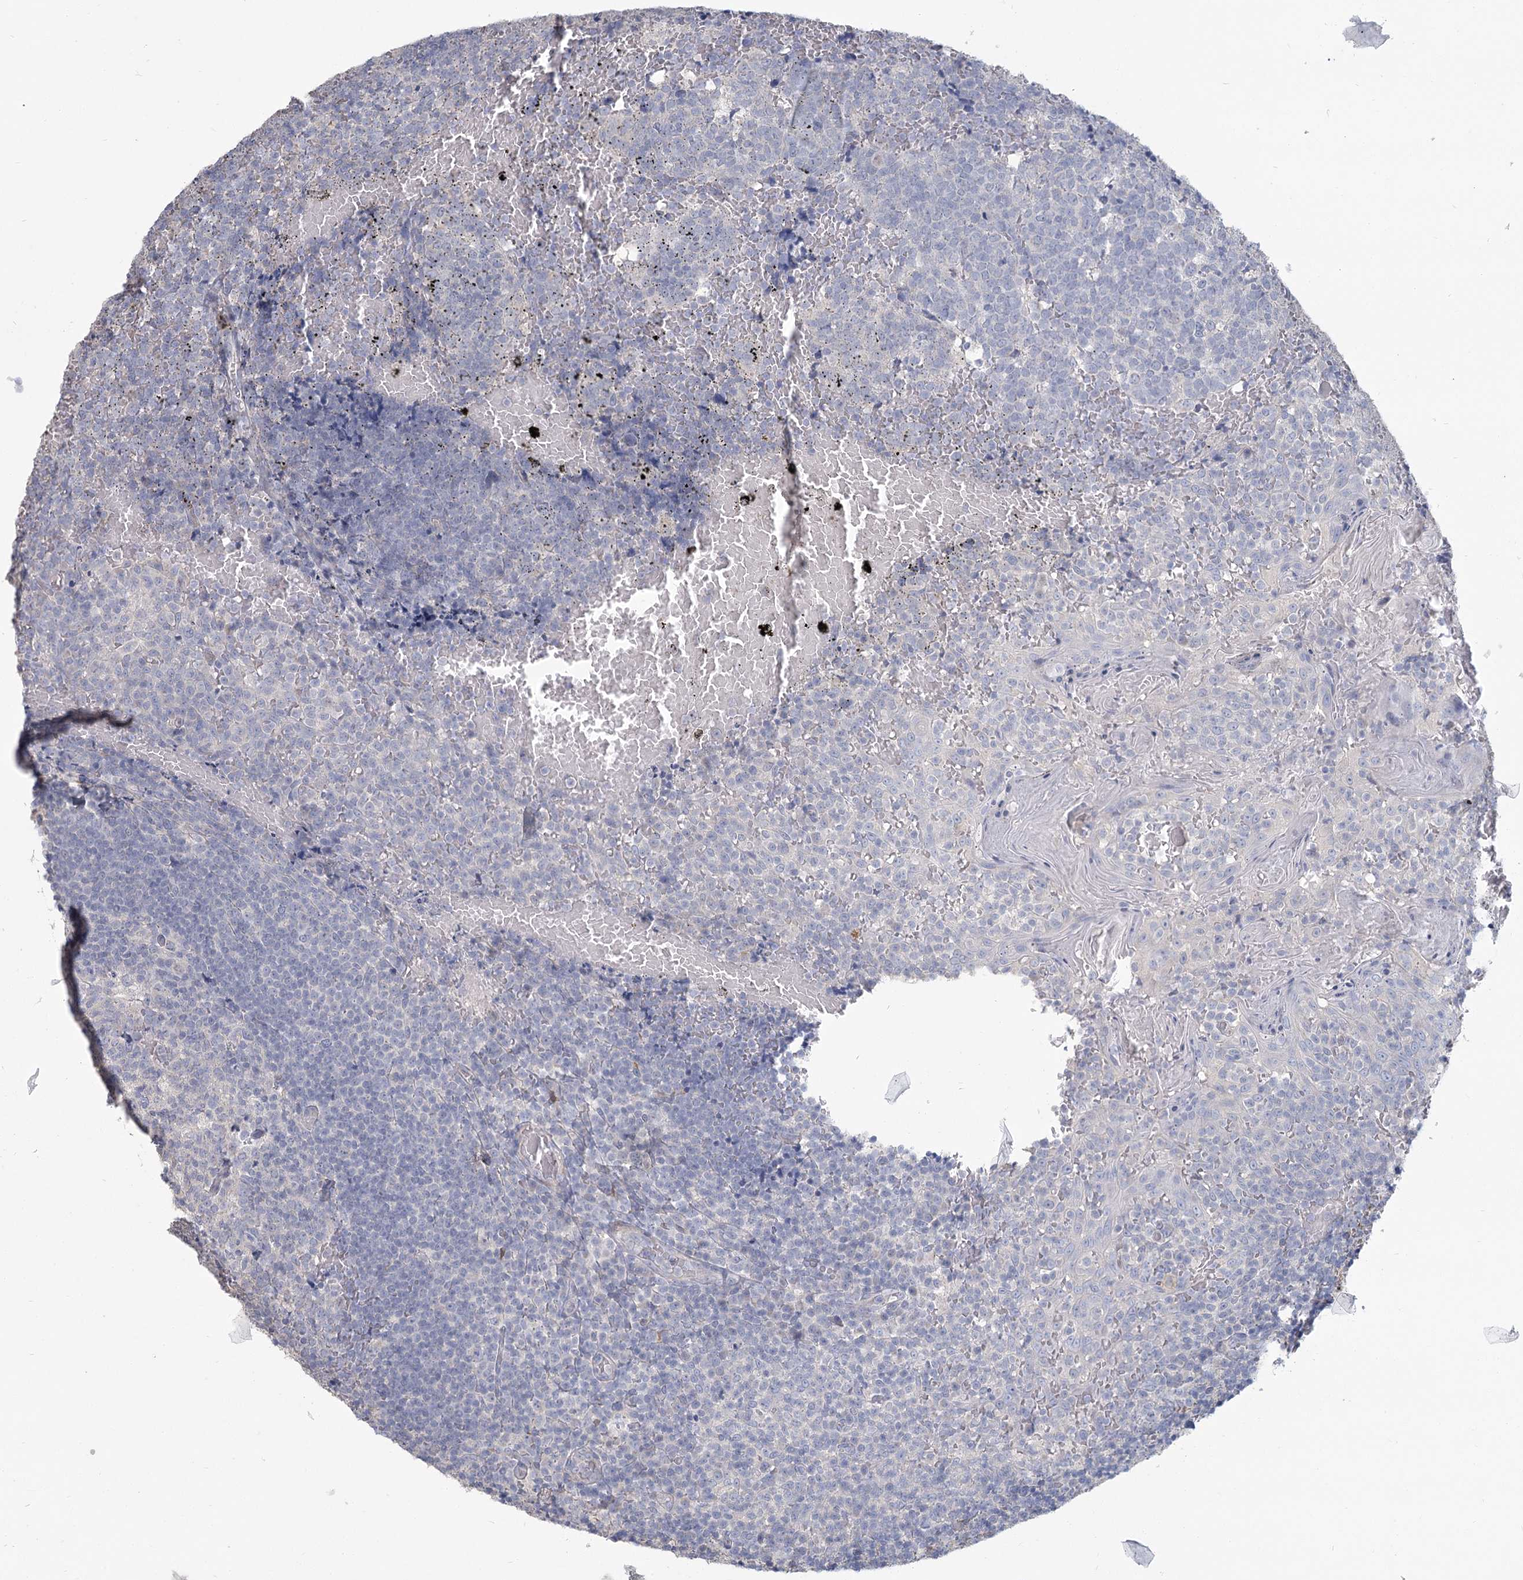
{"staining": {"intensity": "negative", "quantity": "none", "location": "none"}, "tissue": "tonsil", "cell_type": "Germinal center cells", "image_type": "normal", "snomed": [{"axis": "morphology", "description": "Normal tissue, NOS"}, {"axis": "topography", "description": "Tonsil"}], "caption": "IHC micrograph of normal tonsil stained for a protein (brown), which demonstrates no expression in germinal center cells. Nuclei are stained in blue.", "gene": "CNTLN", "patient": {"sex": "female", "age": 19}}